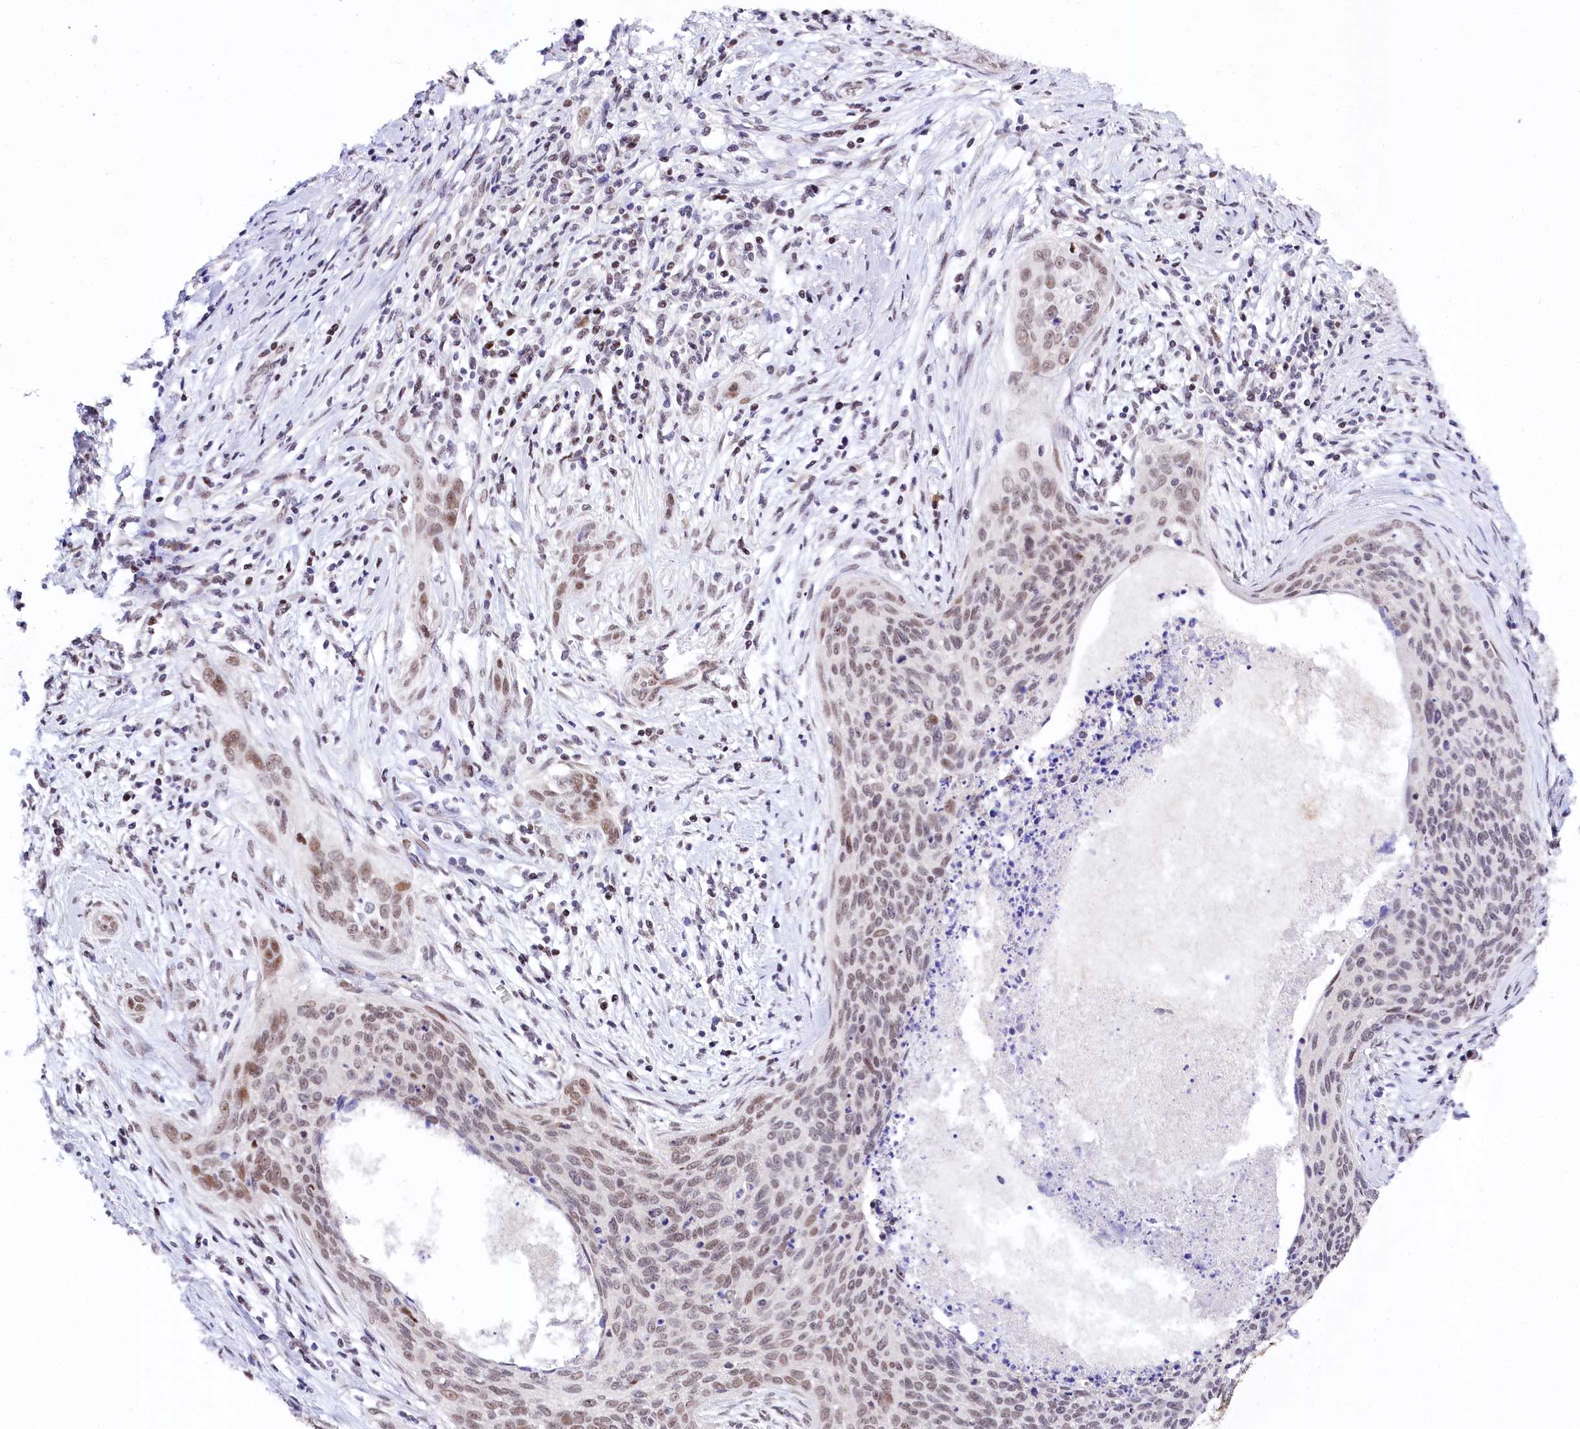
{"staining": {"intensity": "moderate", "quantity": ">75%", "location": "nuclear"}, "tissue": "cervical cancer", "cell_type": "Tumor cells", "image_type": "cancer", "snomed": [{"axis": "morphology", "description": "Squamous cell carcinoma, NOS"}, {"axis": "topography", "description": "Cervix"}], "caption": "Cervical cancer (squamous cell carcinoma) stained for a protein (brown) shows moderate nuclear positive expression in approximately >75% of tumor cells.", "gene": "SPATS2", "patient": {"sex": "female", "age": 55}}